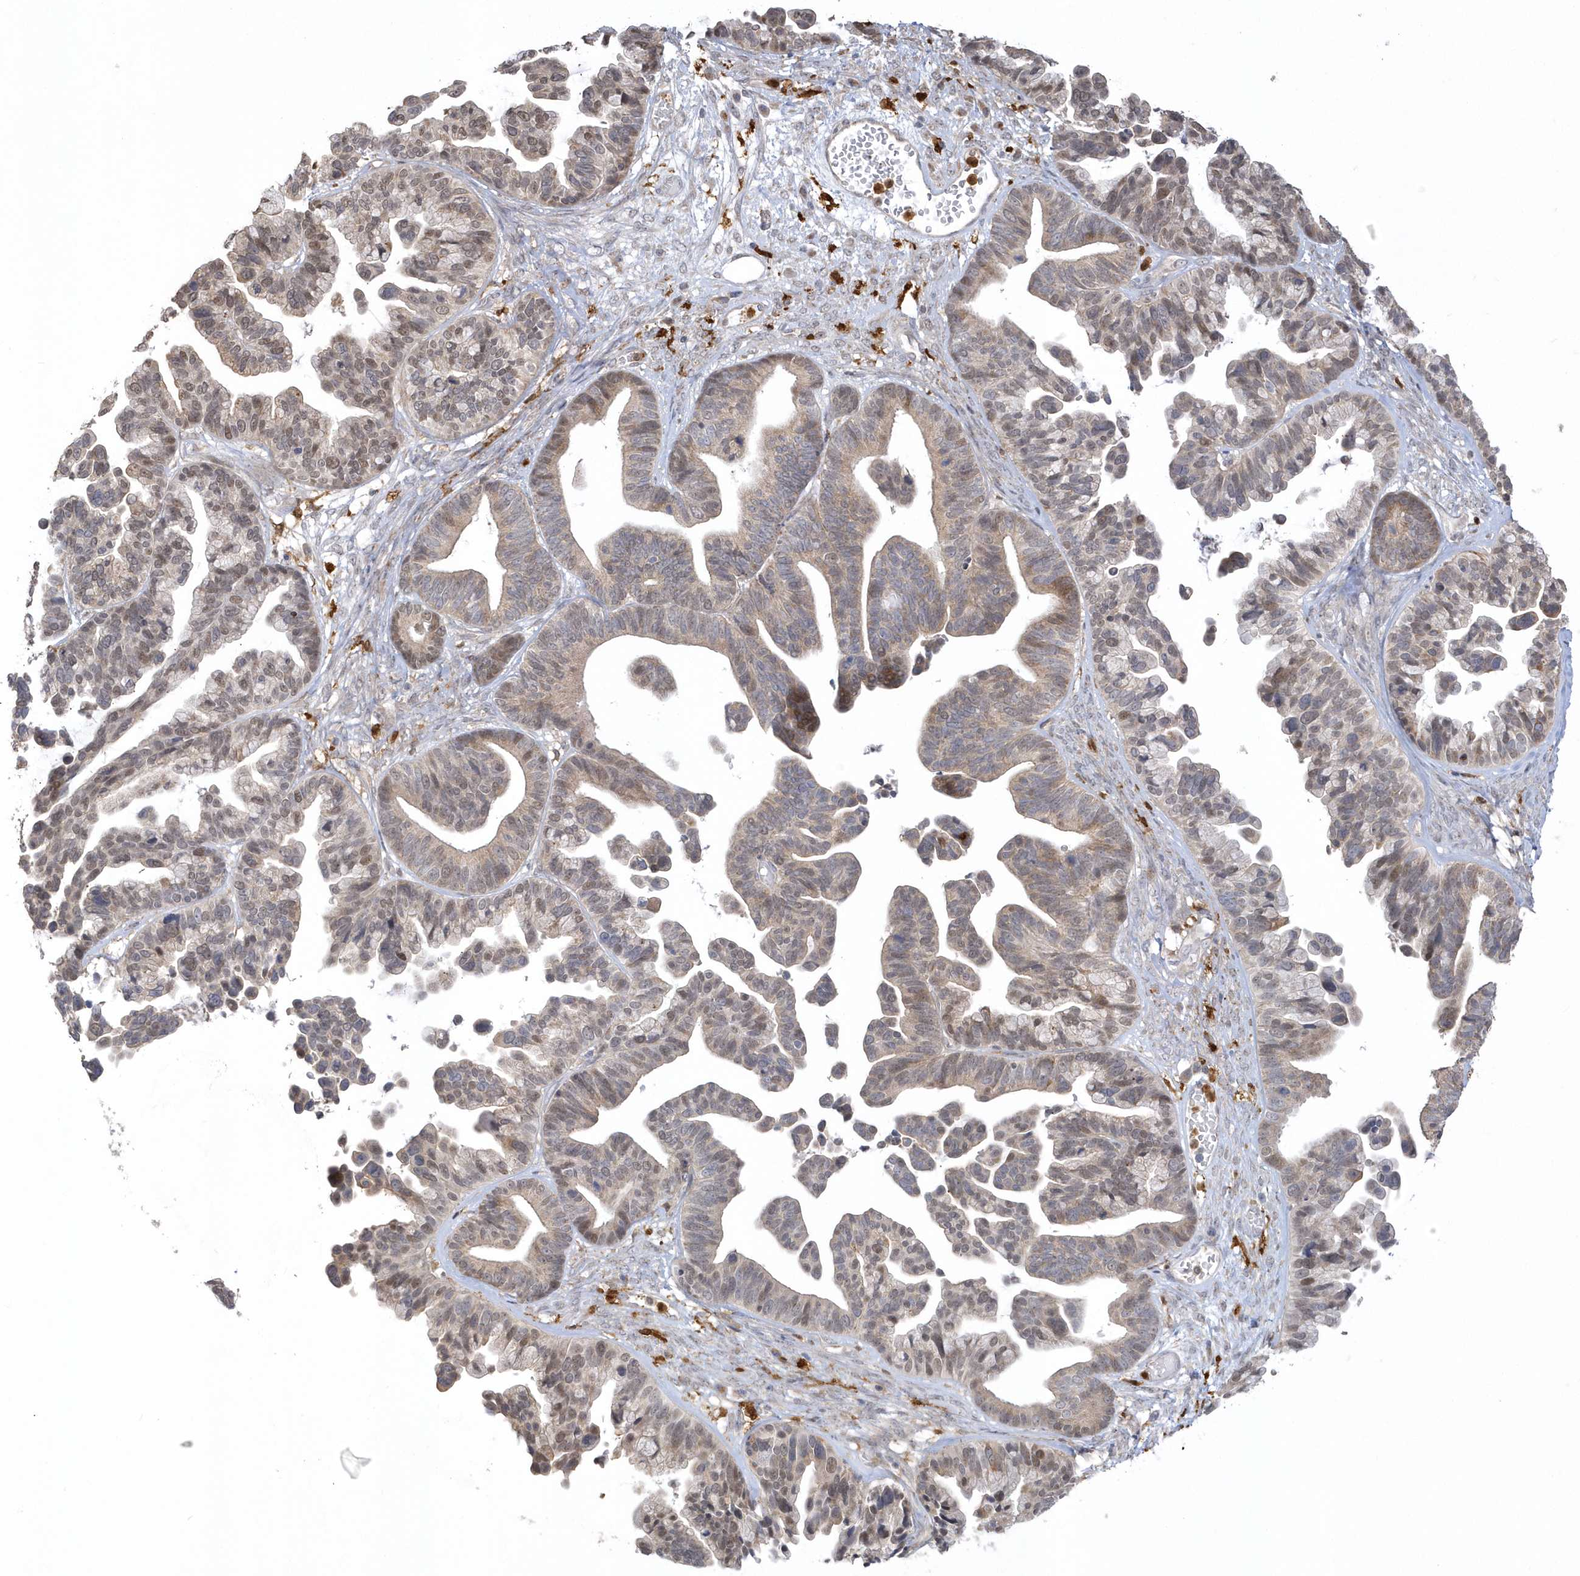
{"staining": {"intensity": "weak", "quantity": ">75%", "location": "cytoplasmic/membranous"}, "tissue": "ovarian cancer", "cell_type": "Tumor cells", "image_type": "cancer", "snomed": [{"axis": "morphology", "description": "Cystadenocarcinoma, serous, NOS"}, {"axis": "topography", "description": "Ovary"}], "caption": "Immunohistochemistry (IHC) photomicrograph of human serous cystadenocarcinoma (ovarian) stained for a protein (brown), which reveals low levels of weak cytoplasmic/membranous positivity in approximately >75% of tumor cells.", "gene": "NAF1", "patient": {"sex": "female", "age": 56}}